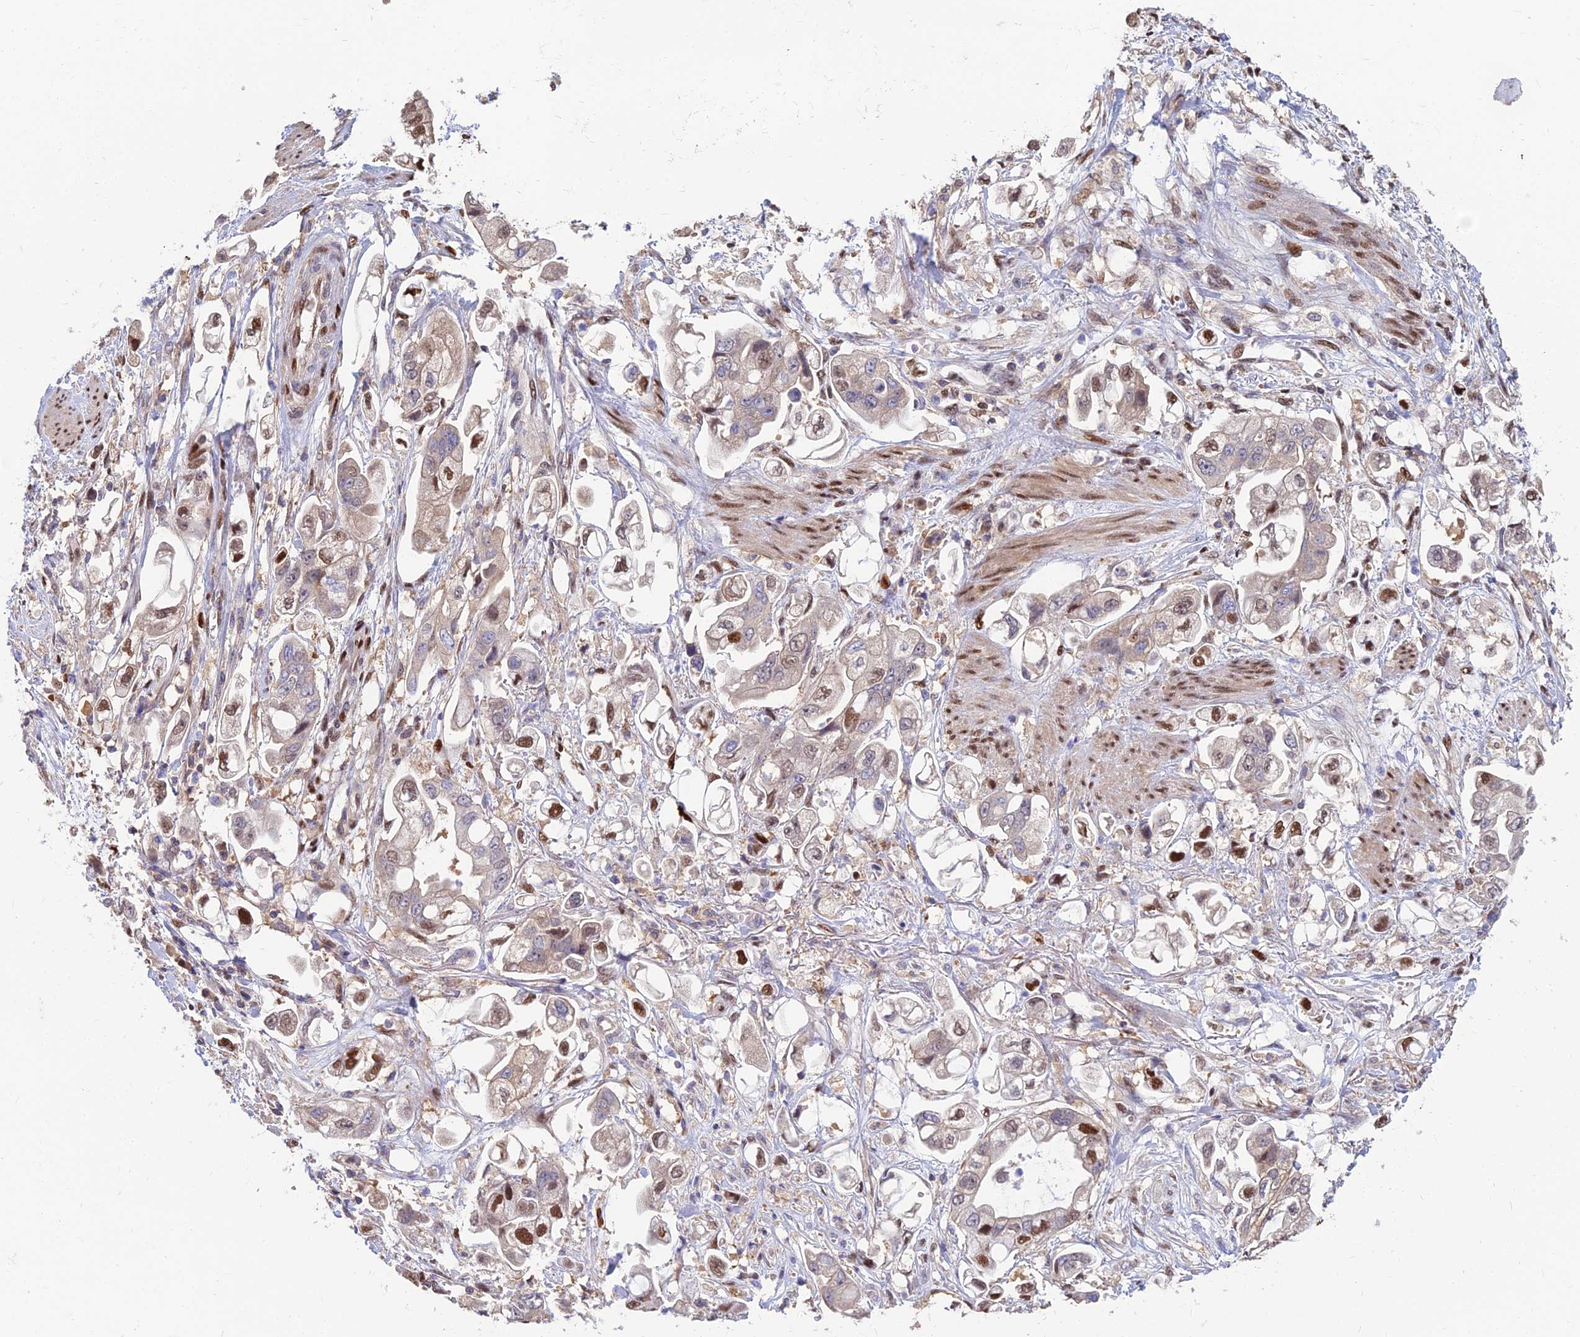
{"staining": {"intensity": "moderate", "quantity": "<25%", "location": "nuclear"}, "tissue": "stomach cancer", "cell_type": "Tumor cells", "image_type": "cancer", "snomed": [{"axis": "morphology", "description": "Adenocarcinoma, NOS"}, {"axis": "topography", "description": "Stomach"}], "caption": "The immunohistochemical stain highlights moderate nuclear staining in tumor cells of stomach cancer tissue.", "gene": "DNPEP", "patient": {"sex": "male", "age": 62}}